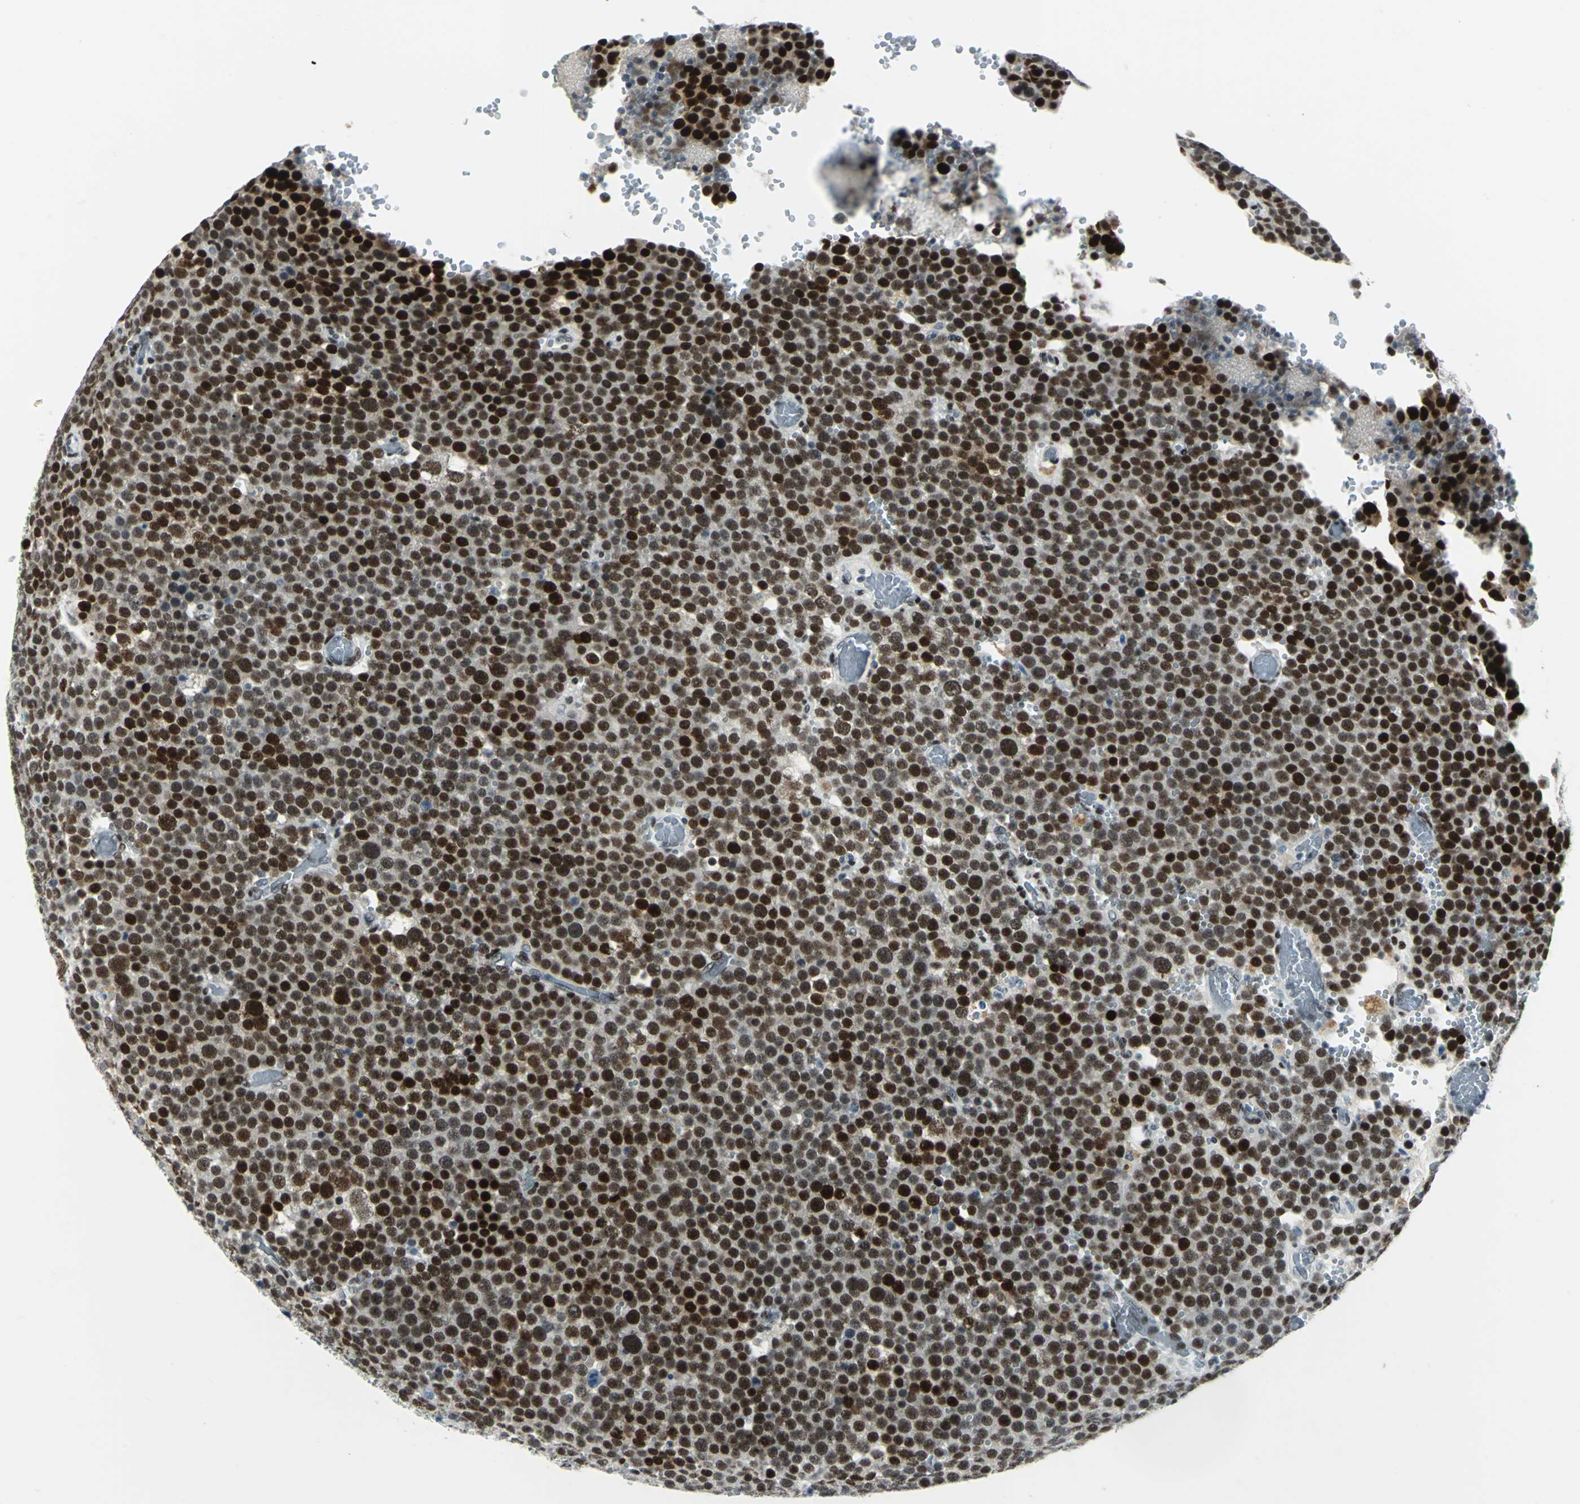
{"staining": {"intensity": "strong", "quantity": ">75%", "location": "nuclear"}, "tissue": "testis cancer", "cell_type": "Tumor cells", "image_type": "cancer", "snomed": [{"axis": "morphology", "description": "Seminoma, NOS"}, {"axis": "topography", "description": "Testis"}], "caption": "Strong nuclear expression for a protein is identified in about >75% of tumor cells of testis cancer using immunohistochemistry.", "gene": "MEIS2", "patient": {"sex": "male", "age": 71}}